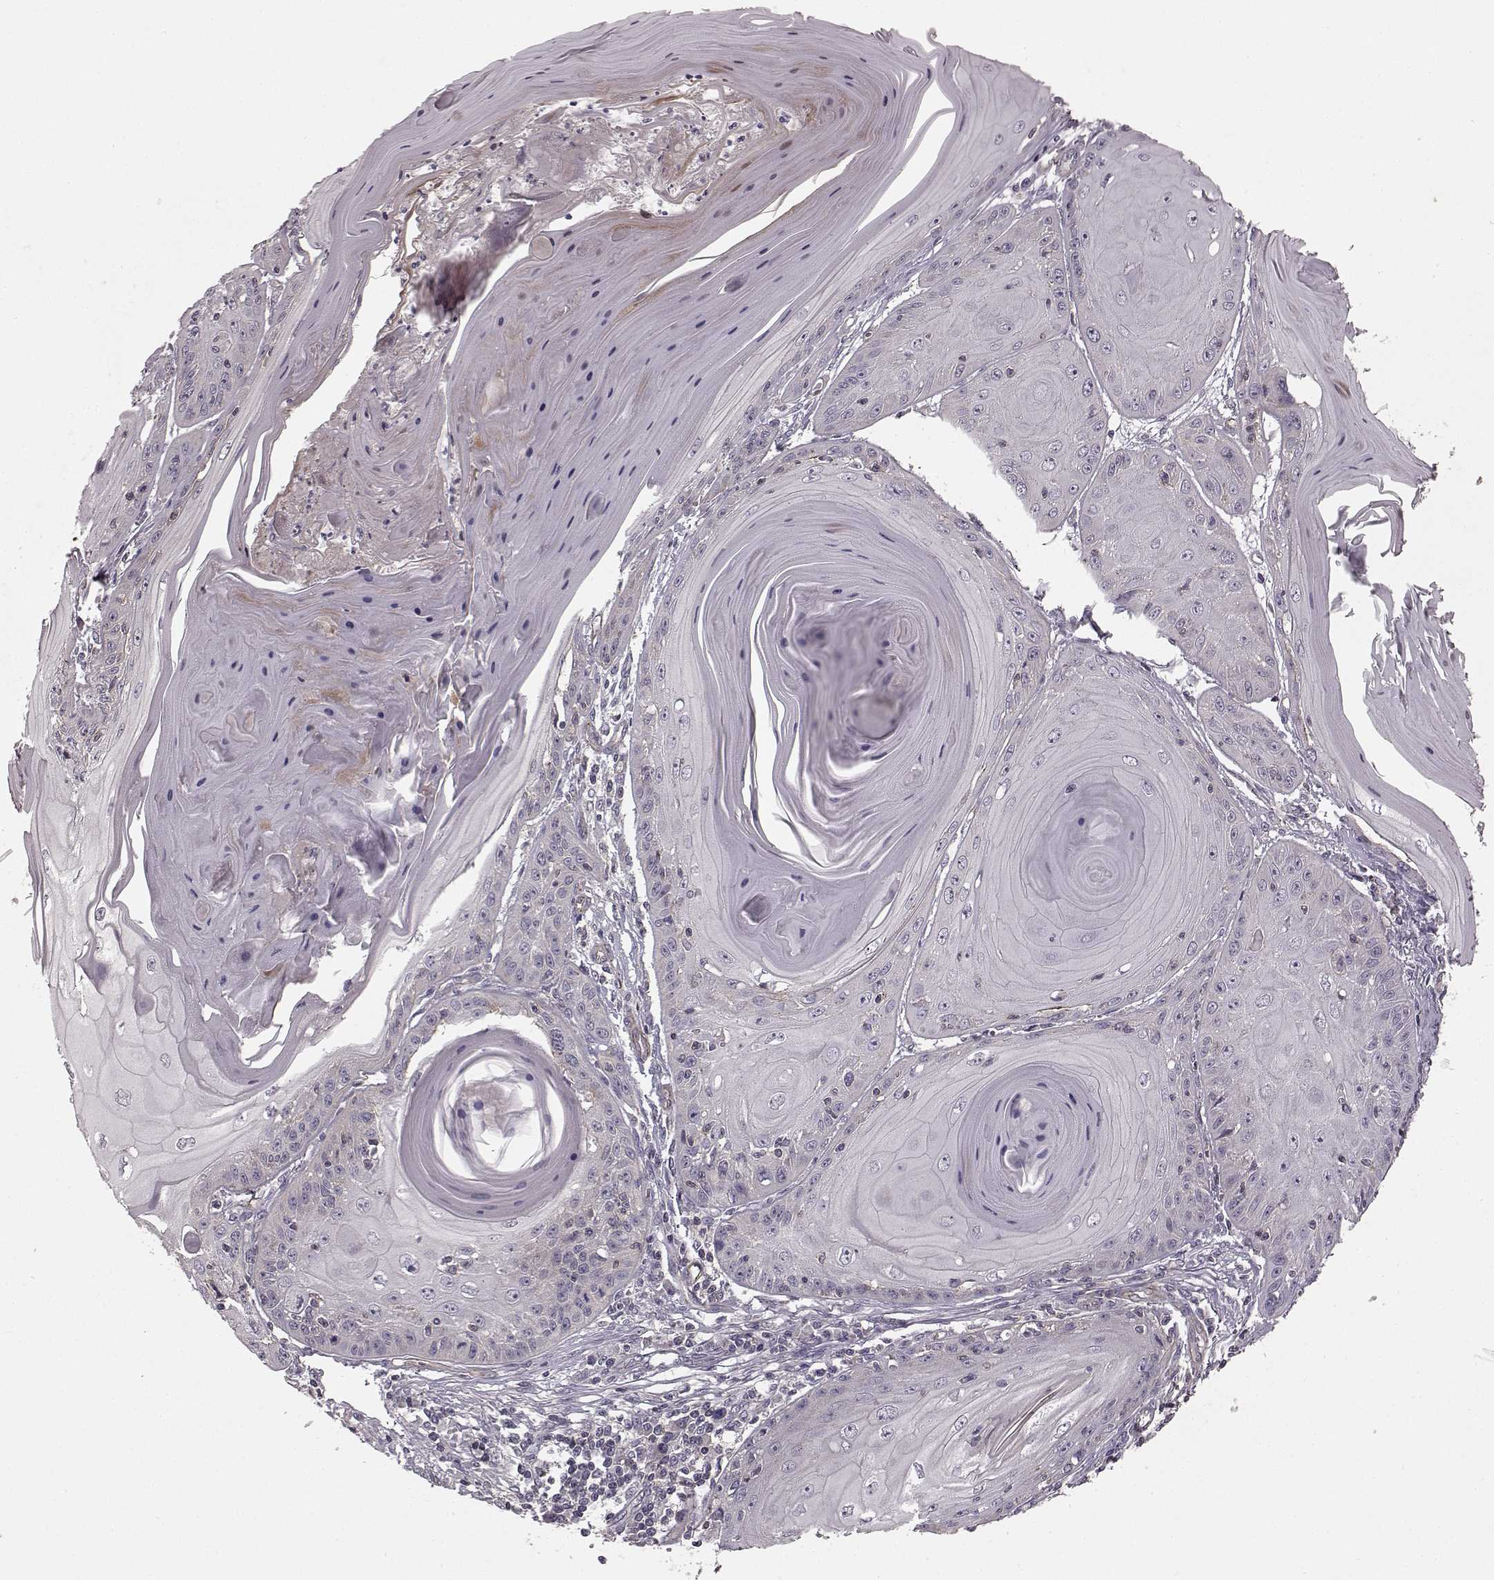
{"staining": {"intensity": "negative", "quantity": "none", "location": "none"}, "tissue": "skin cancer", "cell_type": "Tumor cells", "image_type": "cancer", "snomed": [{"axis": "morphology", "description": "Squamous cell carcinoma, NOS"}, {"axis": "topography", "description": "Skin"}, {"axis": "topography", "description": "Vulva"}], "caption": "Micrograph shows no significant protein staining in tumor cells of skin cancer.", "gene": "SLC22A18", "patient": {"sex": "female", "age": 85}}